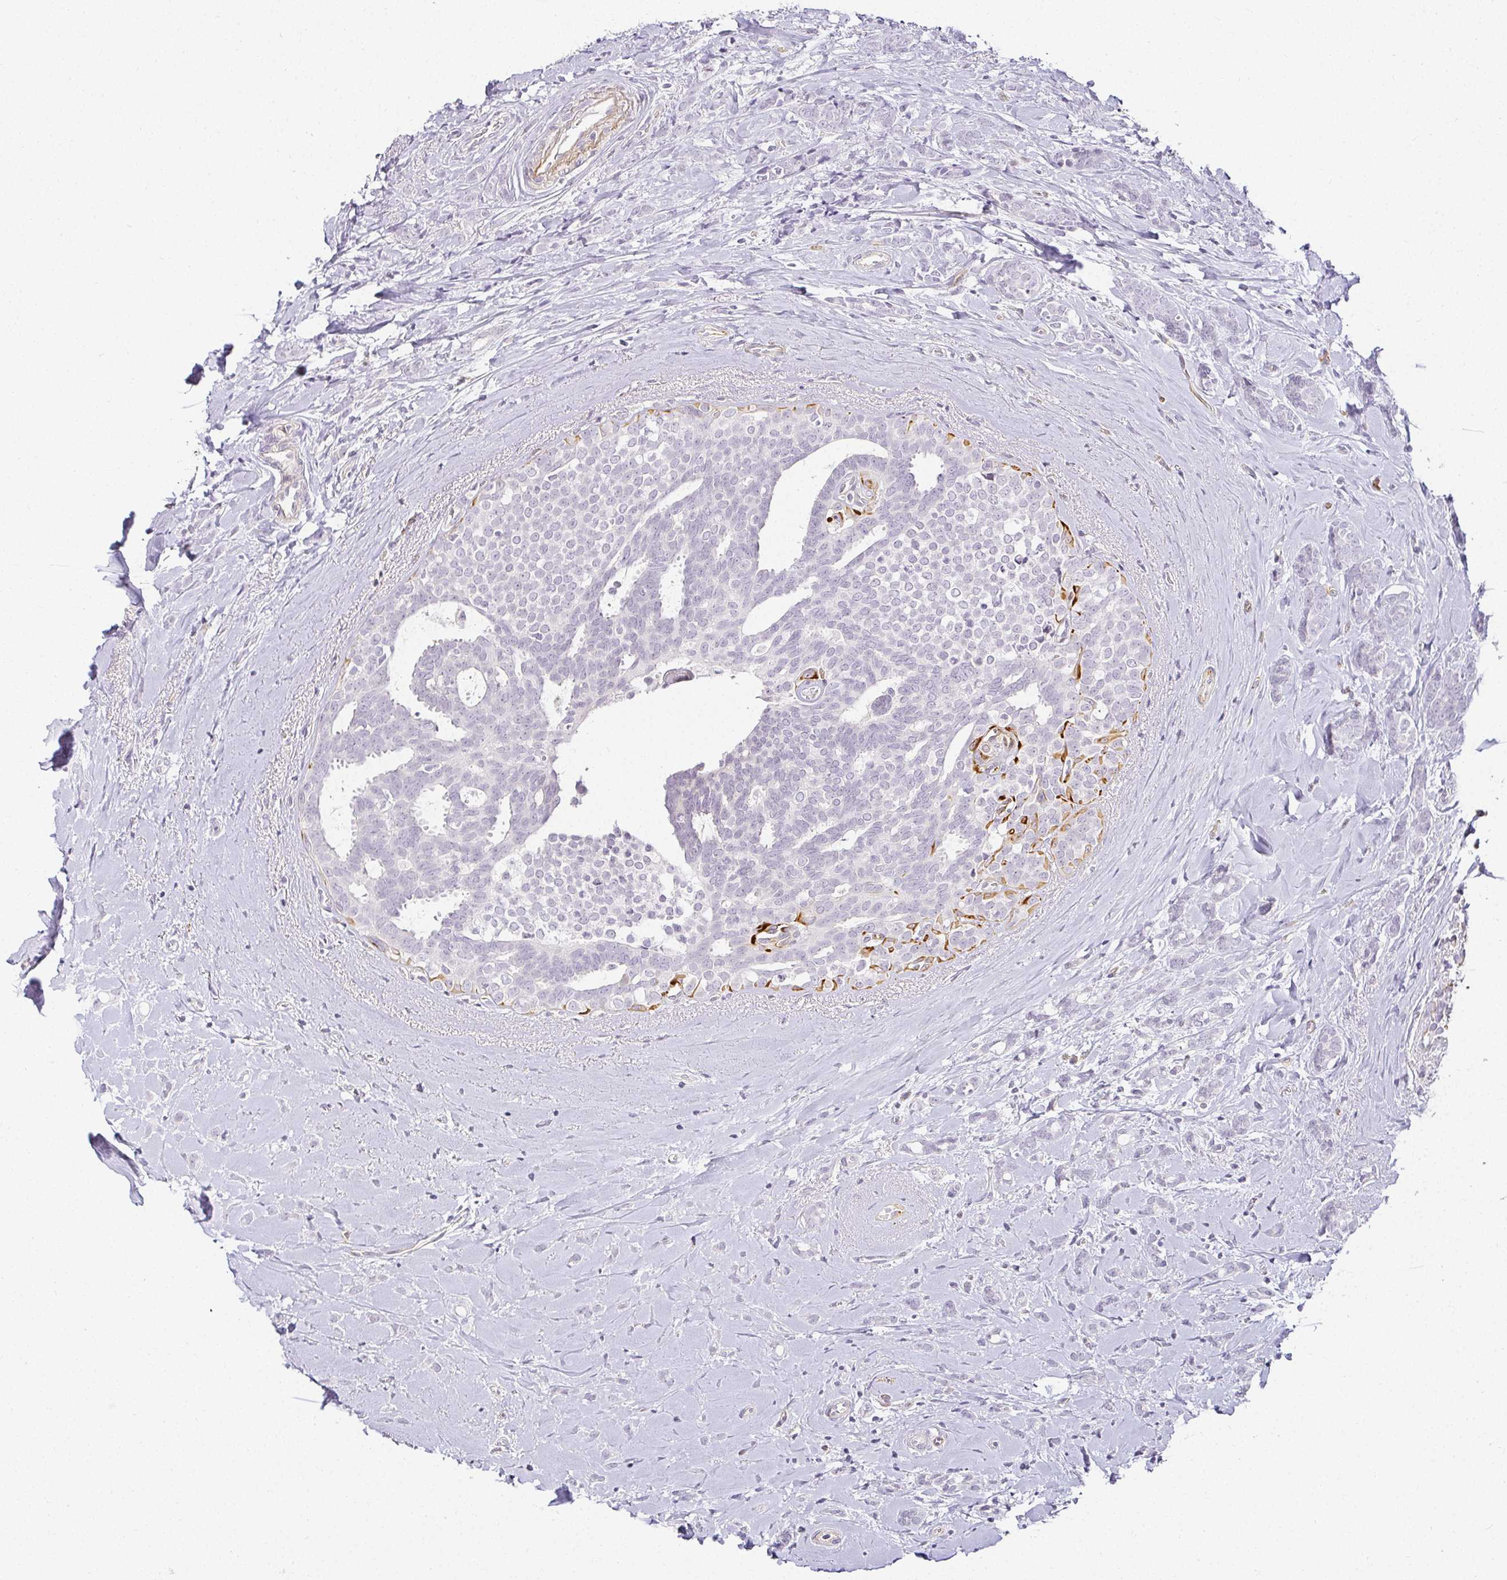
{"staining": {"intensity": "negative", "quantity": "none", "location": "none"}, "tissue": "breast cancer", "cell_type": "Tumor cells", "image_type": "cancer", "snomed": [{"axis": "morphology", "description": "Intraductal carcinoma, in situ"}, {"axis": "morphology", "description": "Duct carcinoma"}, {"axis": "morphology", "description": "Lobular carcinoma, in situ"}, {"axis": "topography", "description": "Breast"}], "caption": "High magnification brightfield microscopy of intraductal carcinoma,  in situ (breast) stained with DAB (3,3'-diaminobenzidine) (brown) and counterstained with hematoxylin (blue): tumor cells show no significant expression. Brightfield microscopy of immunohistochemistry stained with DAB (brown) and hematoxylin (blue), captured at high magnification.", "gene": "ACAN", "patient": {"sex": "female", "age": 44}}